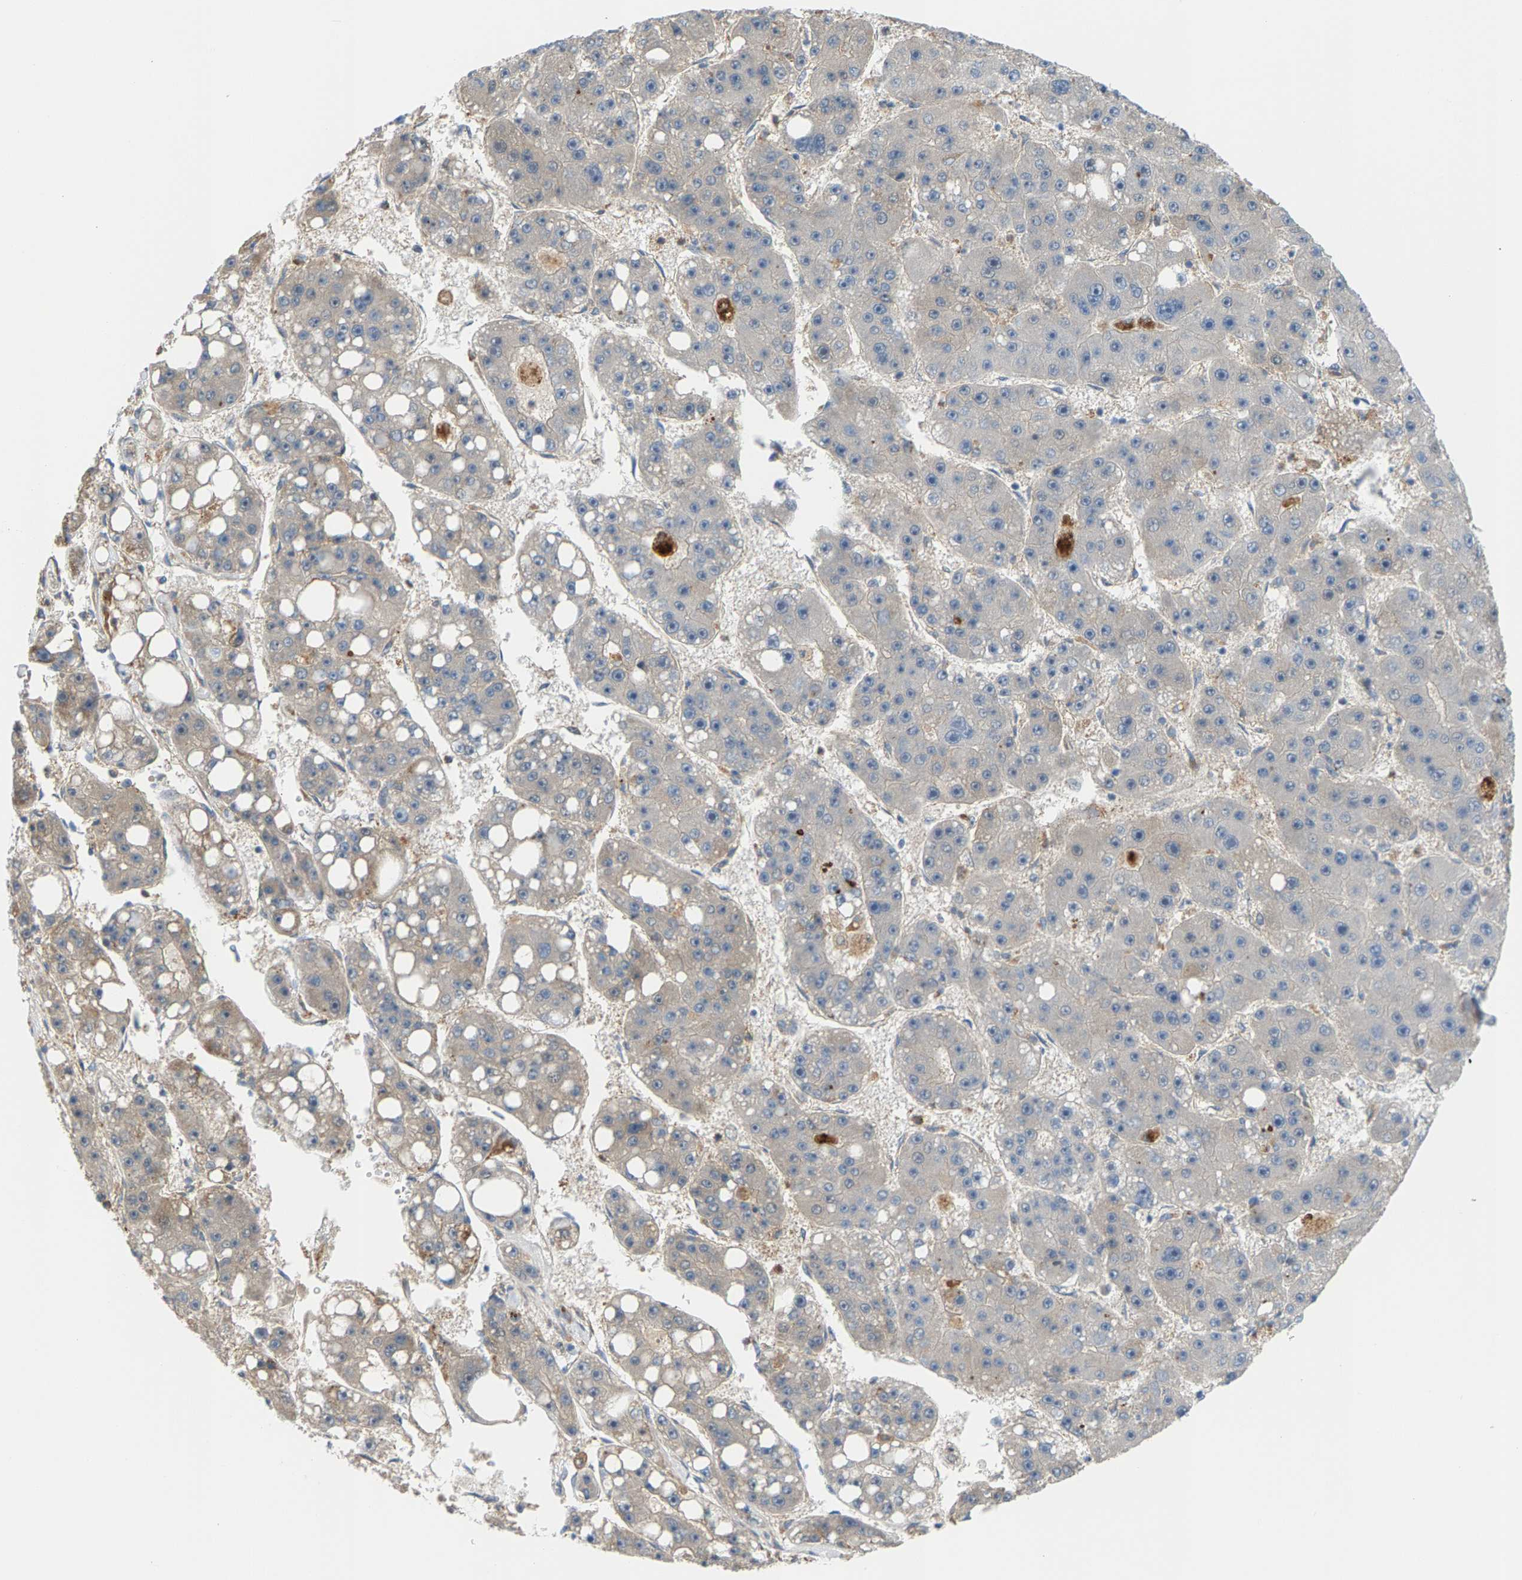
{"staining": {"intensity": "negative", "quantity": "none", "location": "none"}, "tissue": "liver cancer", "cell_type": "Tumor cells", "image_type": "cancer", "snomed": [{"axis": "morphology", "description": "Carcinoma, Hepatocellular, NOS"}, {"axis": "topography", "description": "Liver"}], "caption": "The photomicrograph reveals no significant positivity in tumor cells of liver hepatocellular carcinoma. Nuclei are stained in blue.", "gene": "PDCL", "patient": {"sex": "female", "age": 61}}